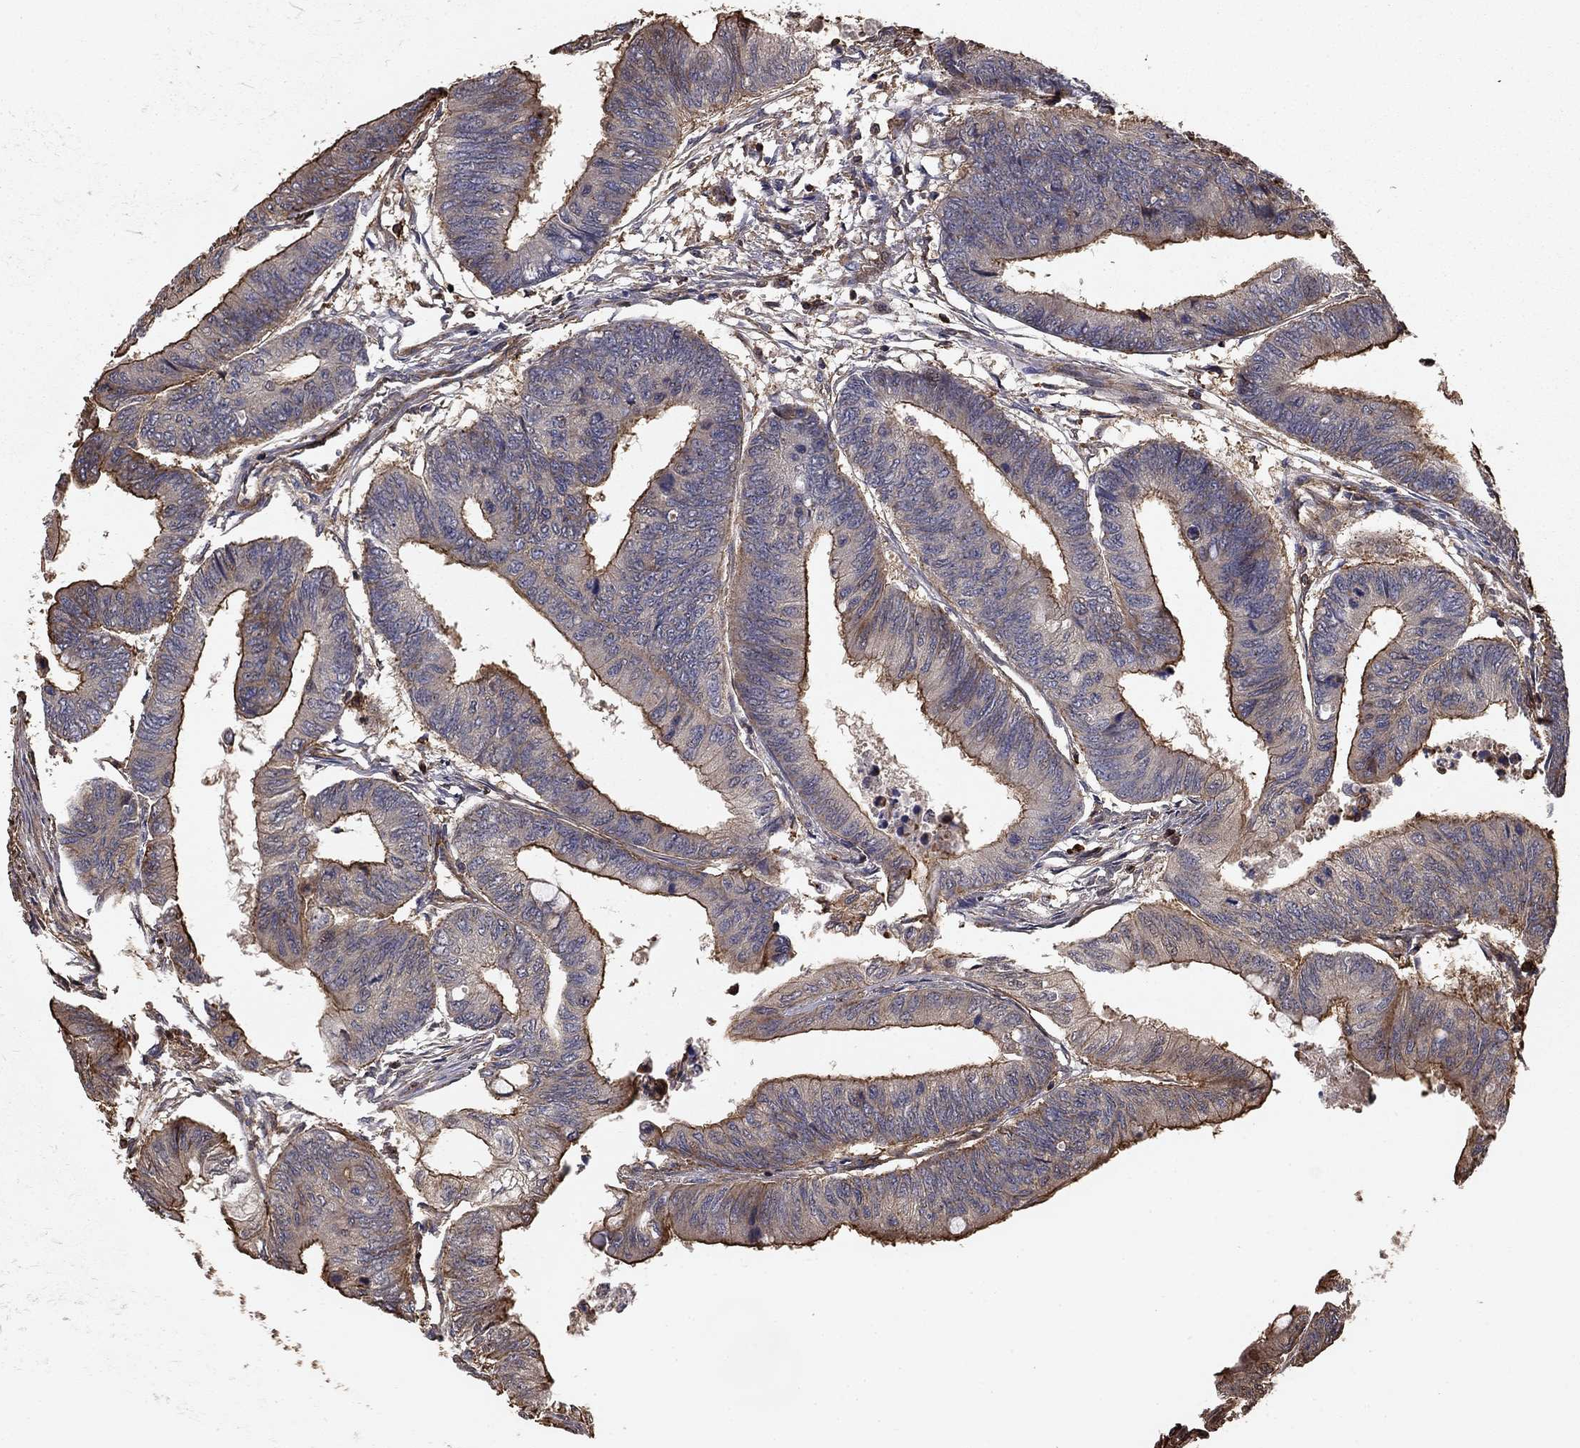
{"staining": {"intensity": "moderate", "quantity": "<25%", "location": "cytoplasmic/membranous"}, "tissue": "colorectal cancer", "cell_type": "Tumor cells", "image_type": "cancer", "snomed": [{"axis": "morphology", "description": "Normal tissue, NOS"}, {"axis": "morphology", "description": "Adenocarcinoma, NOS"}, {"axis": "topography", "description": "Rectum"}, {"axis": "topography", "description": "Peripheral nerve tissue"}], "caption": "The micrograph exhibits staining of colorectal cancer, revealing moderate cytoplasmic/membranous protein positivity (brown color) within tumor cells.", "gene": "HABP4", "patient": {"sex": "male", "age": 92}}